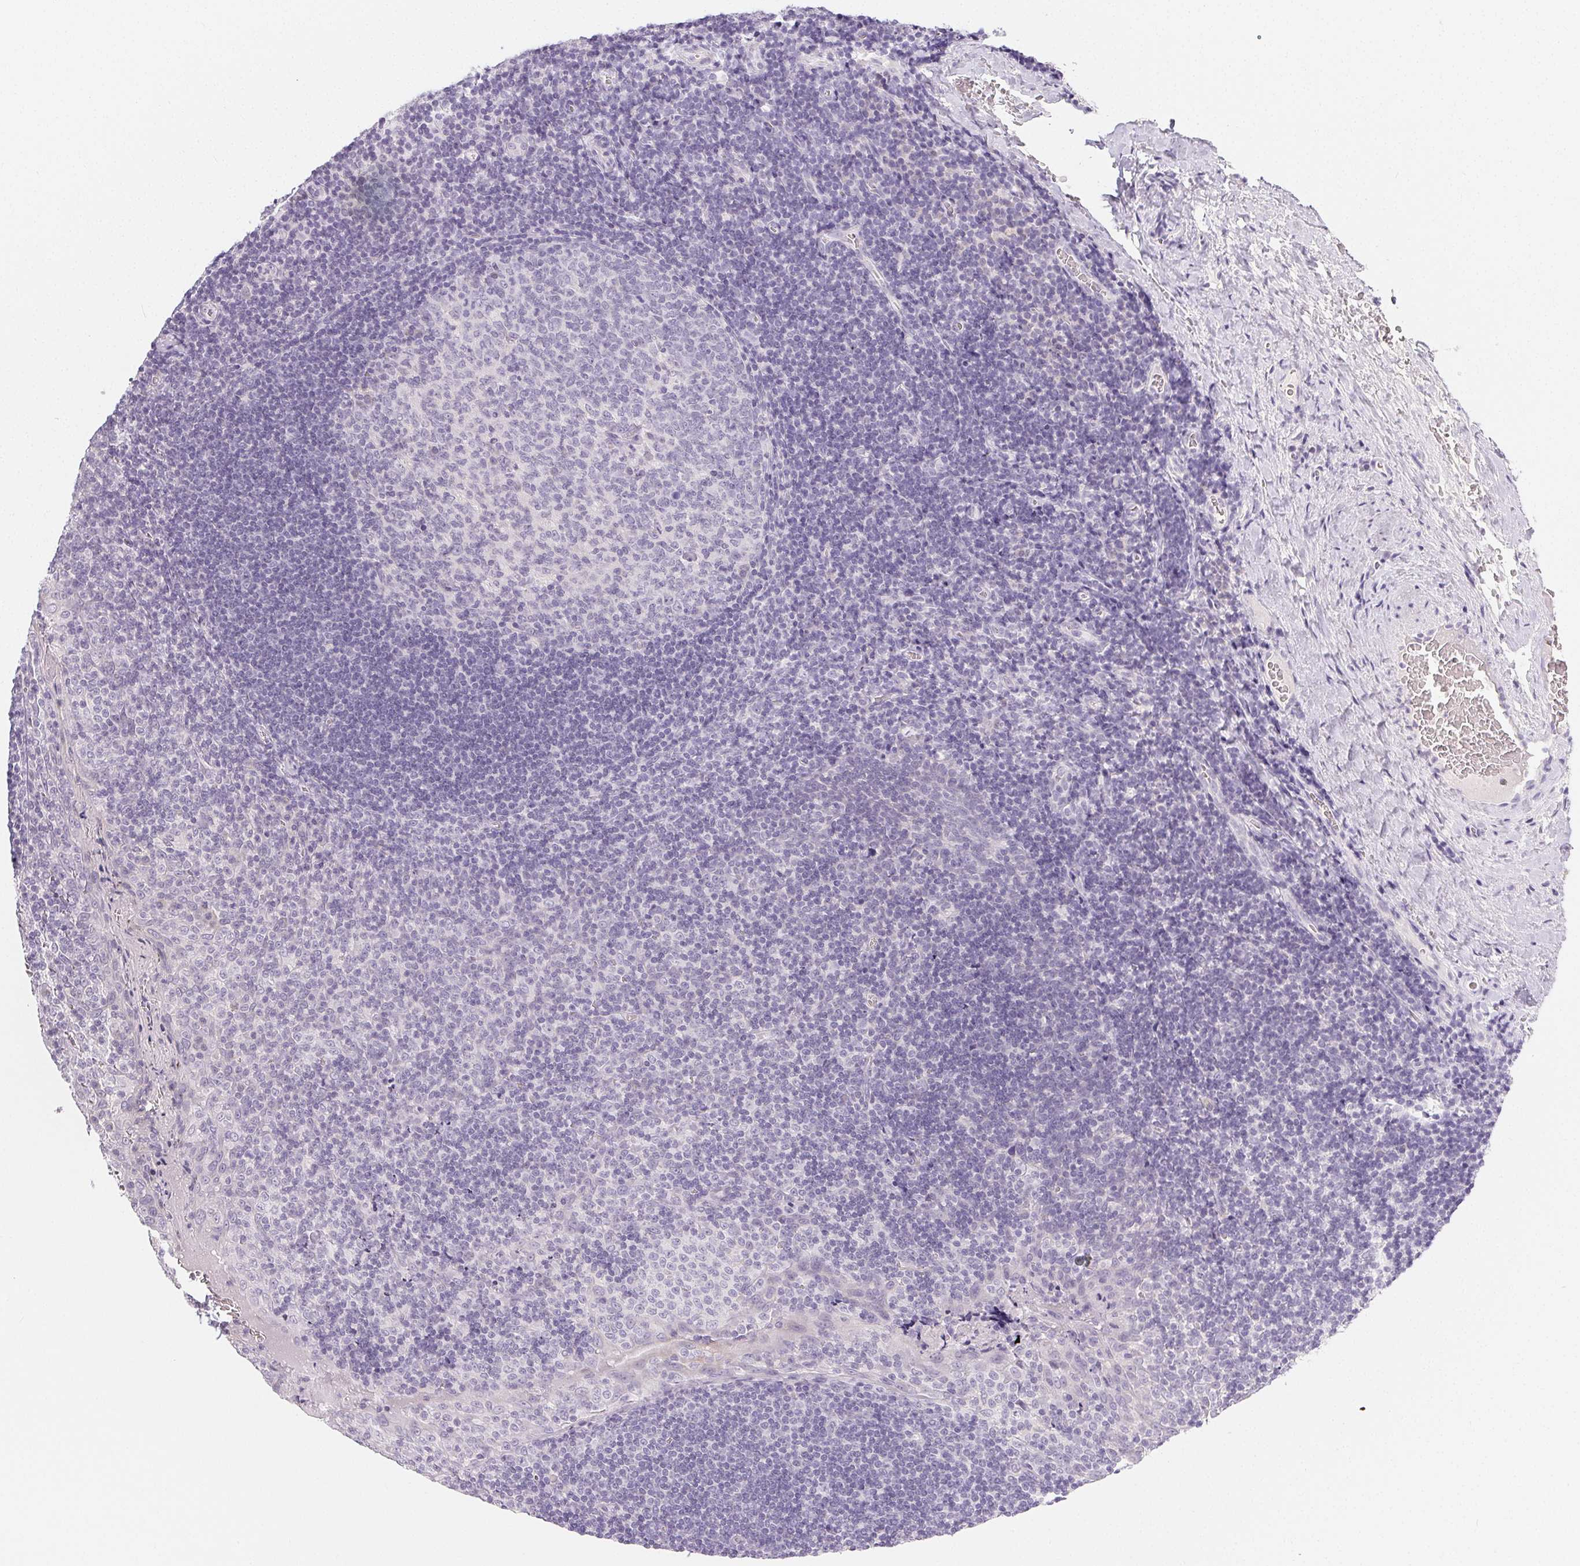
{"staining": {"intensity": "negative", "quantity": "none", "location": "none"}, "tissue": "tonsil", "cell_type": "Germinal center cells", "image_type": "normal", "snomed": [{"axis": "morphology", "description": "Normal tissue, NOS"}, {"axis": "morphology", "description": "Inflammation, NOS"}, {"axis": "topography", "description": "Tonsil"}], "caption": "This is an immunohistochemistry (IHC) histopathology image of unremarkable human tonsil. There is no staining in germinal center cells.", "gene": "MIOX", "patient": {"sex": "female", "age": 31}}